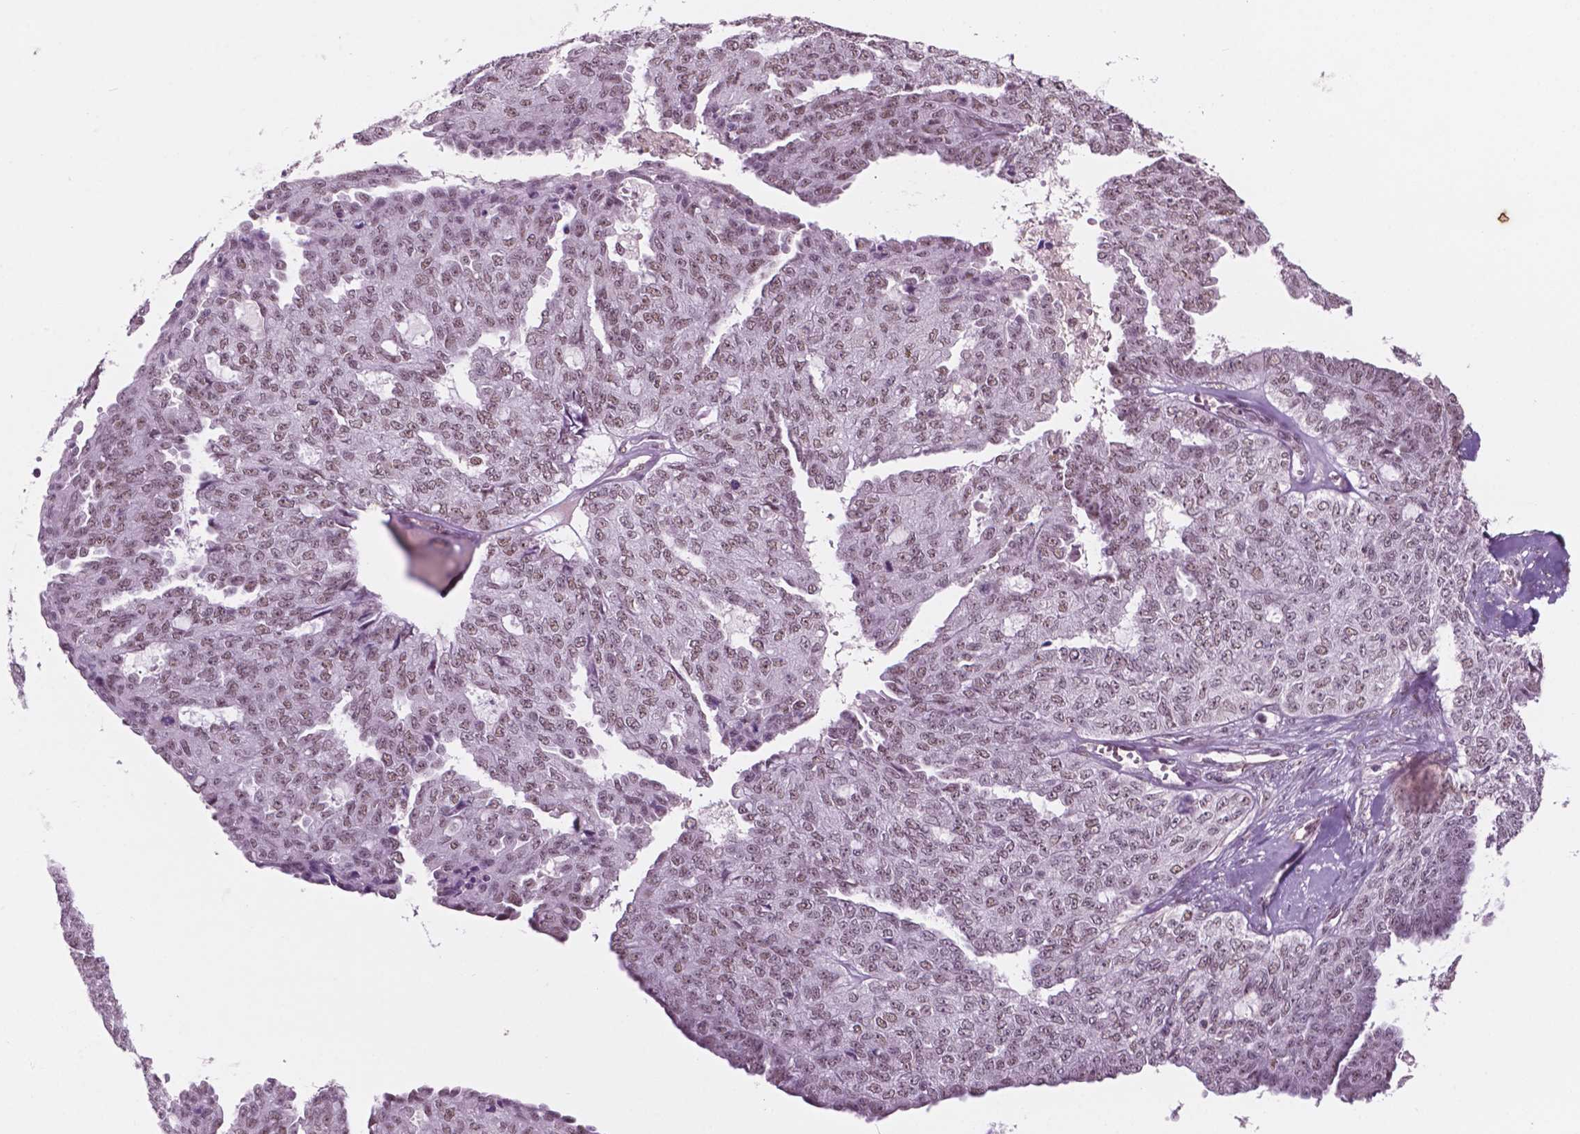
{"staining": {"intensity": "weak", "quantity": ">75%", "location": "nuclear"}, "tissue": "ovarian cancer", "cell_type": "Tumor cells", "image_type": "cancer", "snomed": [{"axis": "morphology", "description": "Cystadenocarcinoma, serous, NOS"}, {"axis": "topography", "description": "Ovary"}], "caption": "This is an image of immunohistochemistry (IHC) staining of ovarian cancer, which shows weak positivity in the nuclear of tumor cells.", "gene": "CTR9", "patient": {"sex": "female", "age": 71}}